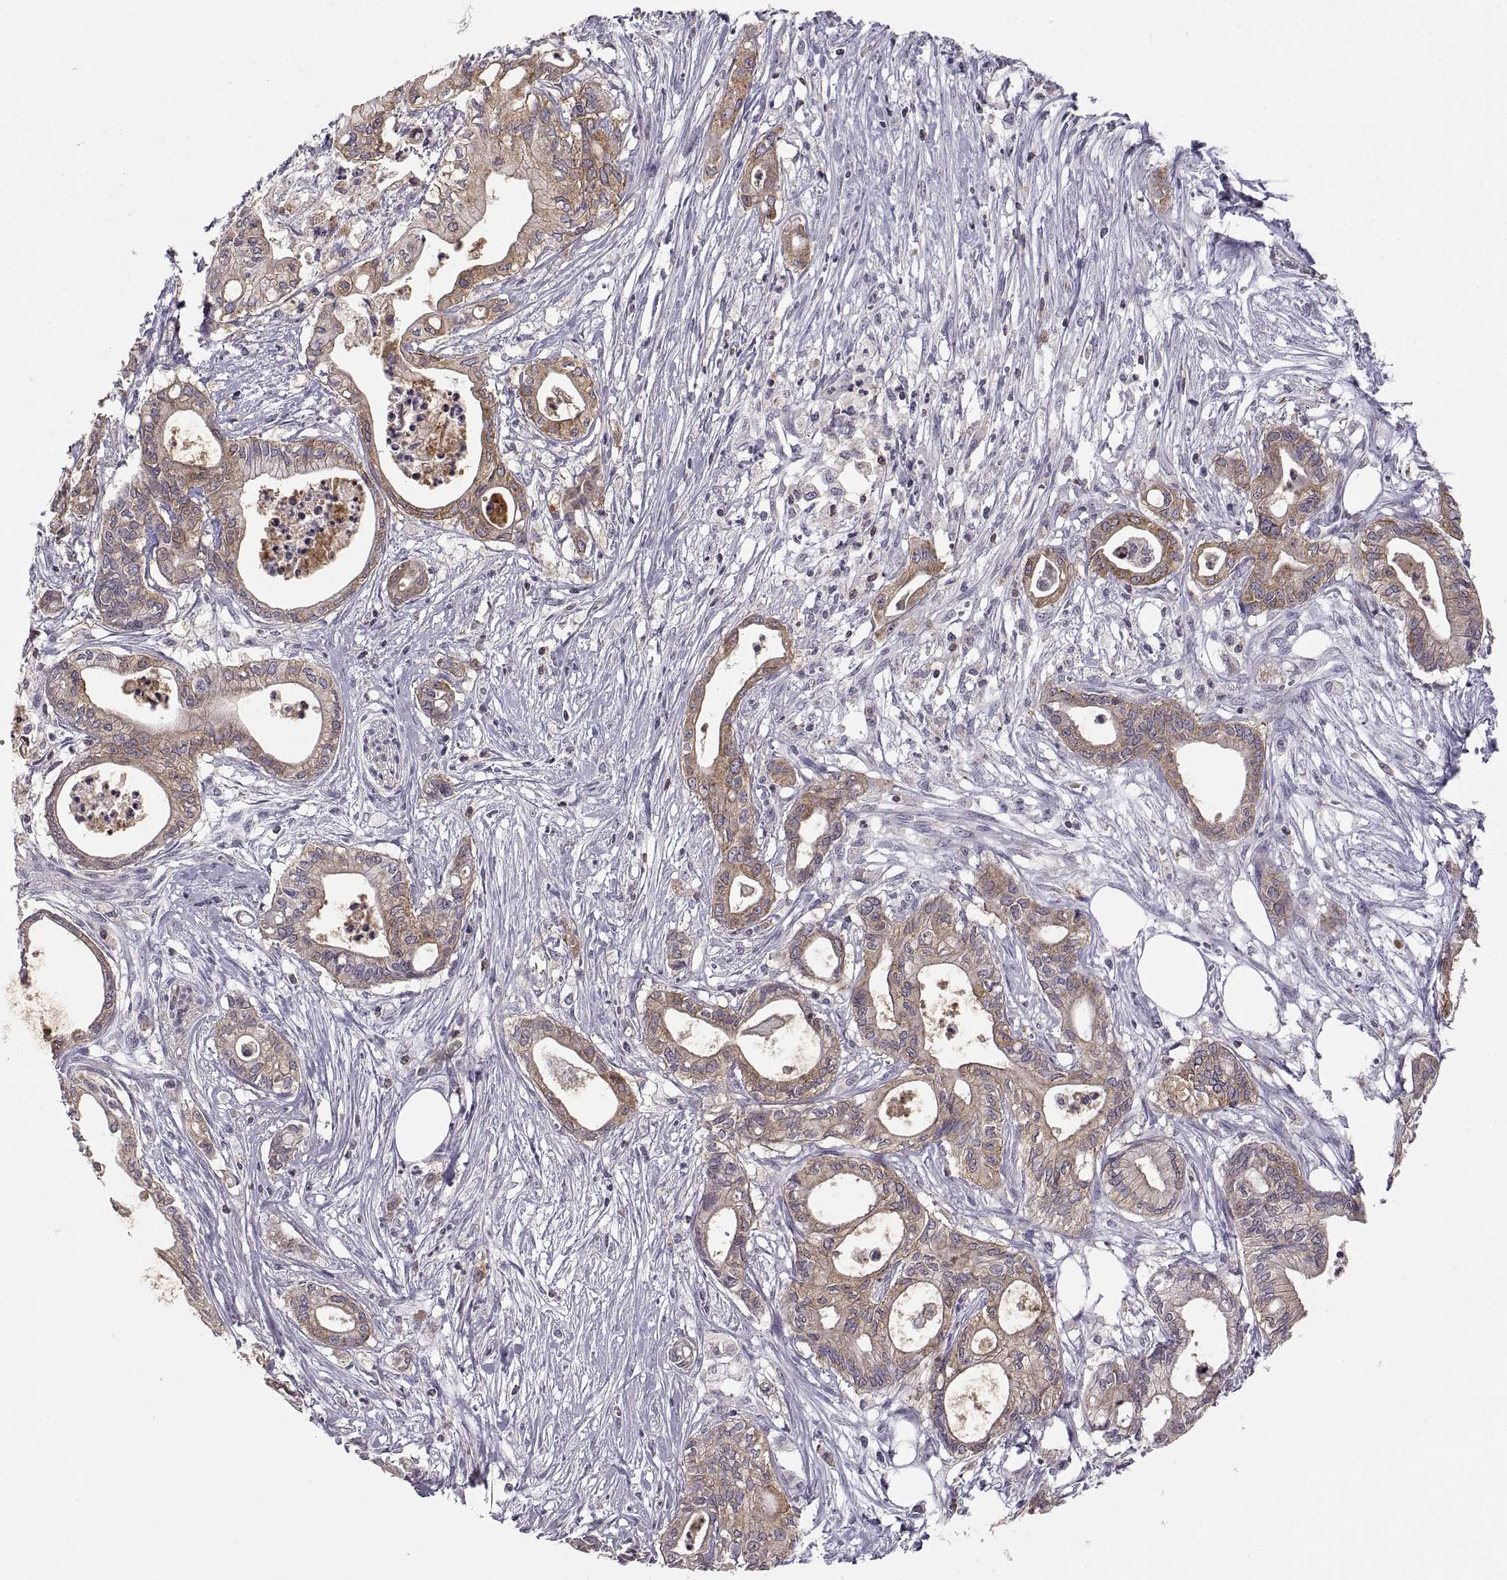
{"staining": {"intensity": "moderate", "quantity": "25%-75%", "location": "cytoplasmic/membranous"}, "tissue": "pancreatic cancer", "cell_type": "Tumor cells", "image_type": "cancer", "snomed": [{"axis": "morphology", "description": "Adenocarcinoma, NOS"}, {"axis": "topography", "description": "Pancreas"}], "caption": "High-magnification brightfield microscopy of pancreatic cancer (adenocarcinoma) stained with DAB (3,3'-diaminobenzidine) (brown) and counterstained with hematoxylin (blue). tumor cells exhibit moderate cytoplasmic/membranous positivity is present in approximately25%-75% of cells.", "gene": "EZR", "patient": {"sex": "male", "age": 71}}